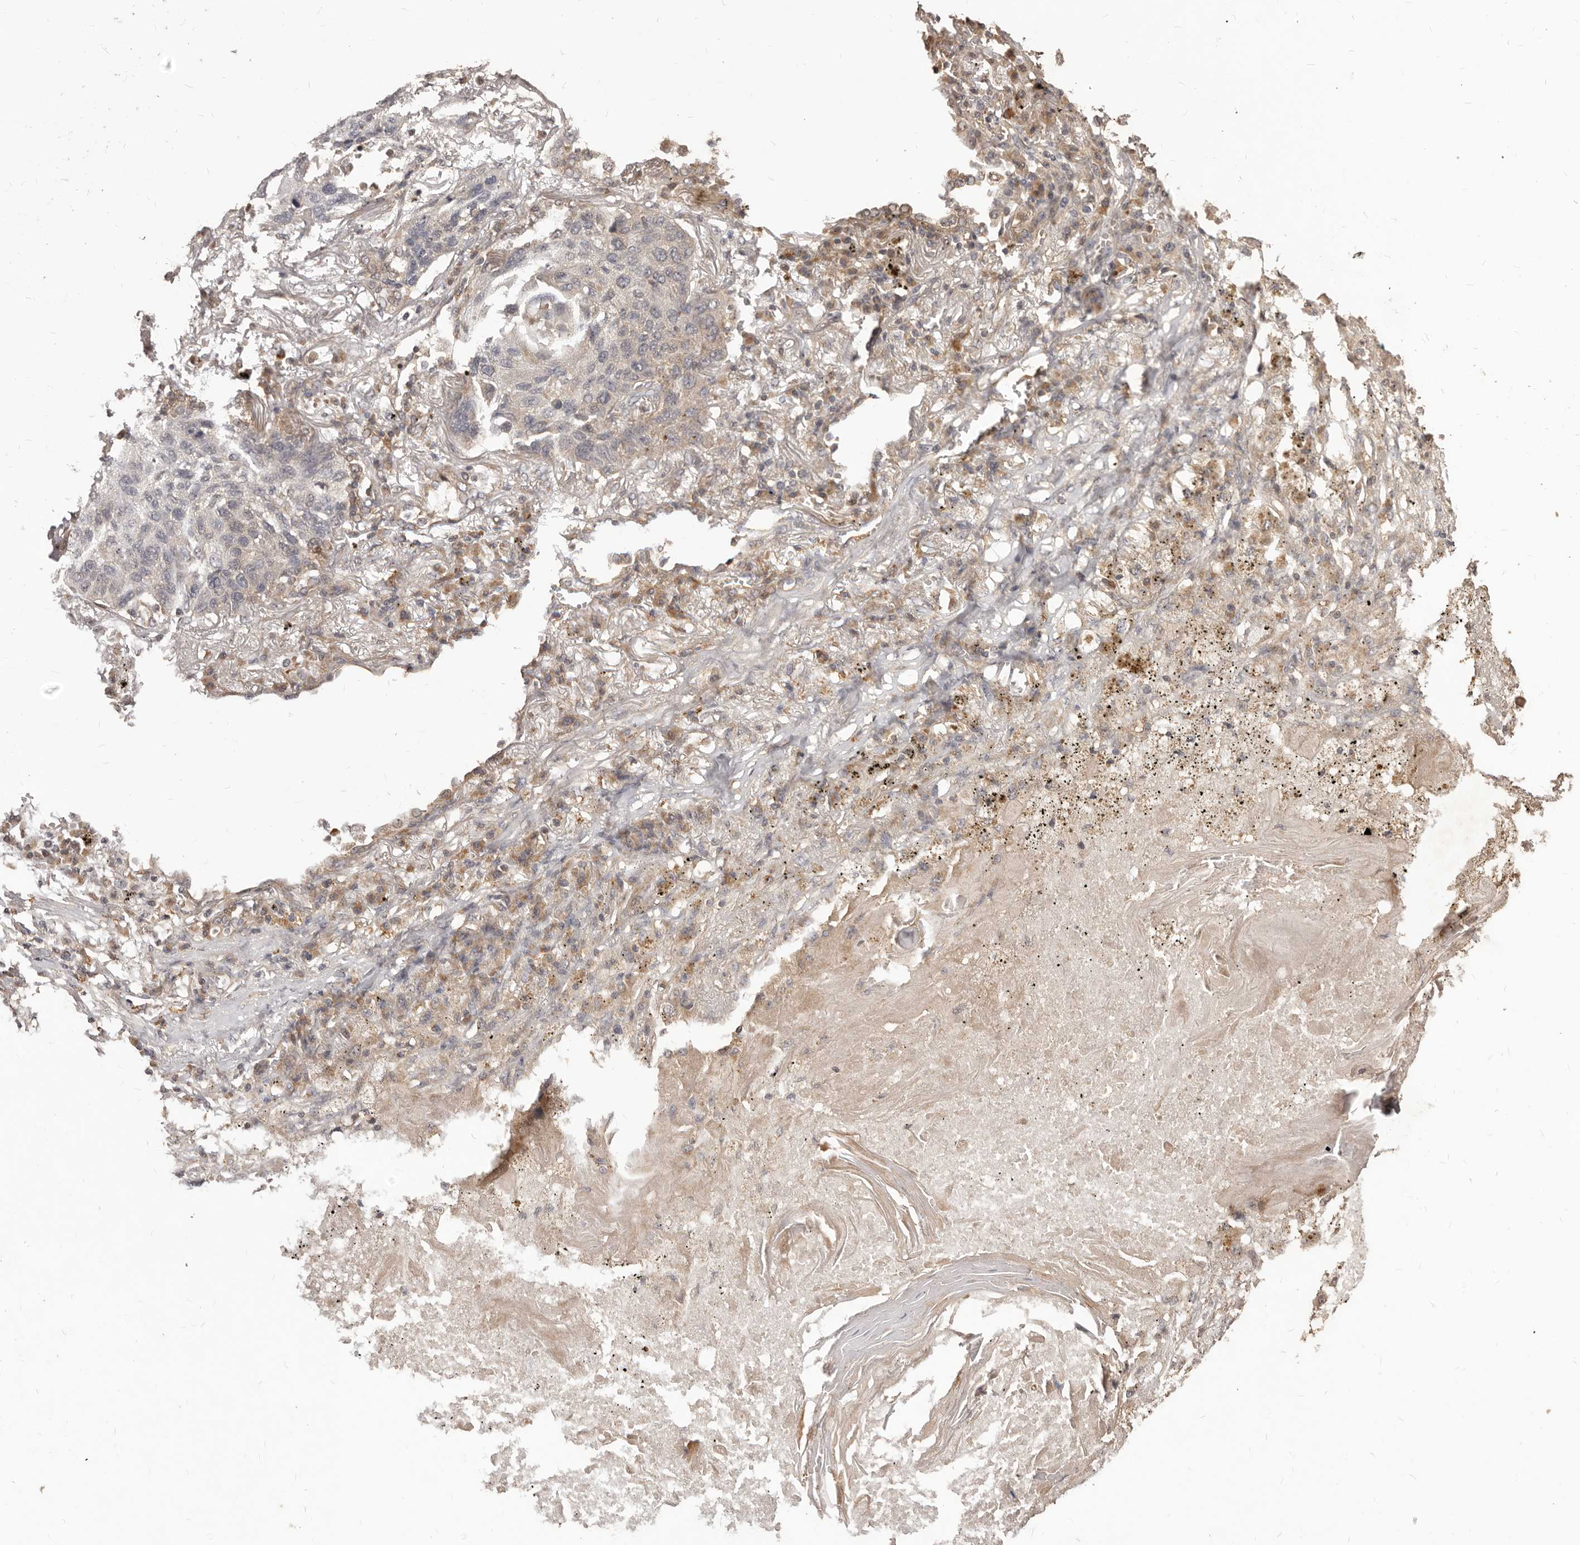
{"staining": {"intensity": "negative", "quantity": "none", "location": "none"}, "tissue": "lung cancer", "cell_type": "Tumor cells", "image_type": "cancer", "snomed": [{"axis": "morphology", "description": "Squamous cell carcinoma, NOS"}, {"axis": "topography", "description": "Lung"}], "caption": "Photomicrograph shows no protein expression in tumor cells of lung squamous cell carcinoma tissue.", "gene": "MTO1", "patient": {"sex": "female", "age": 63}}